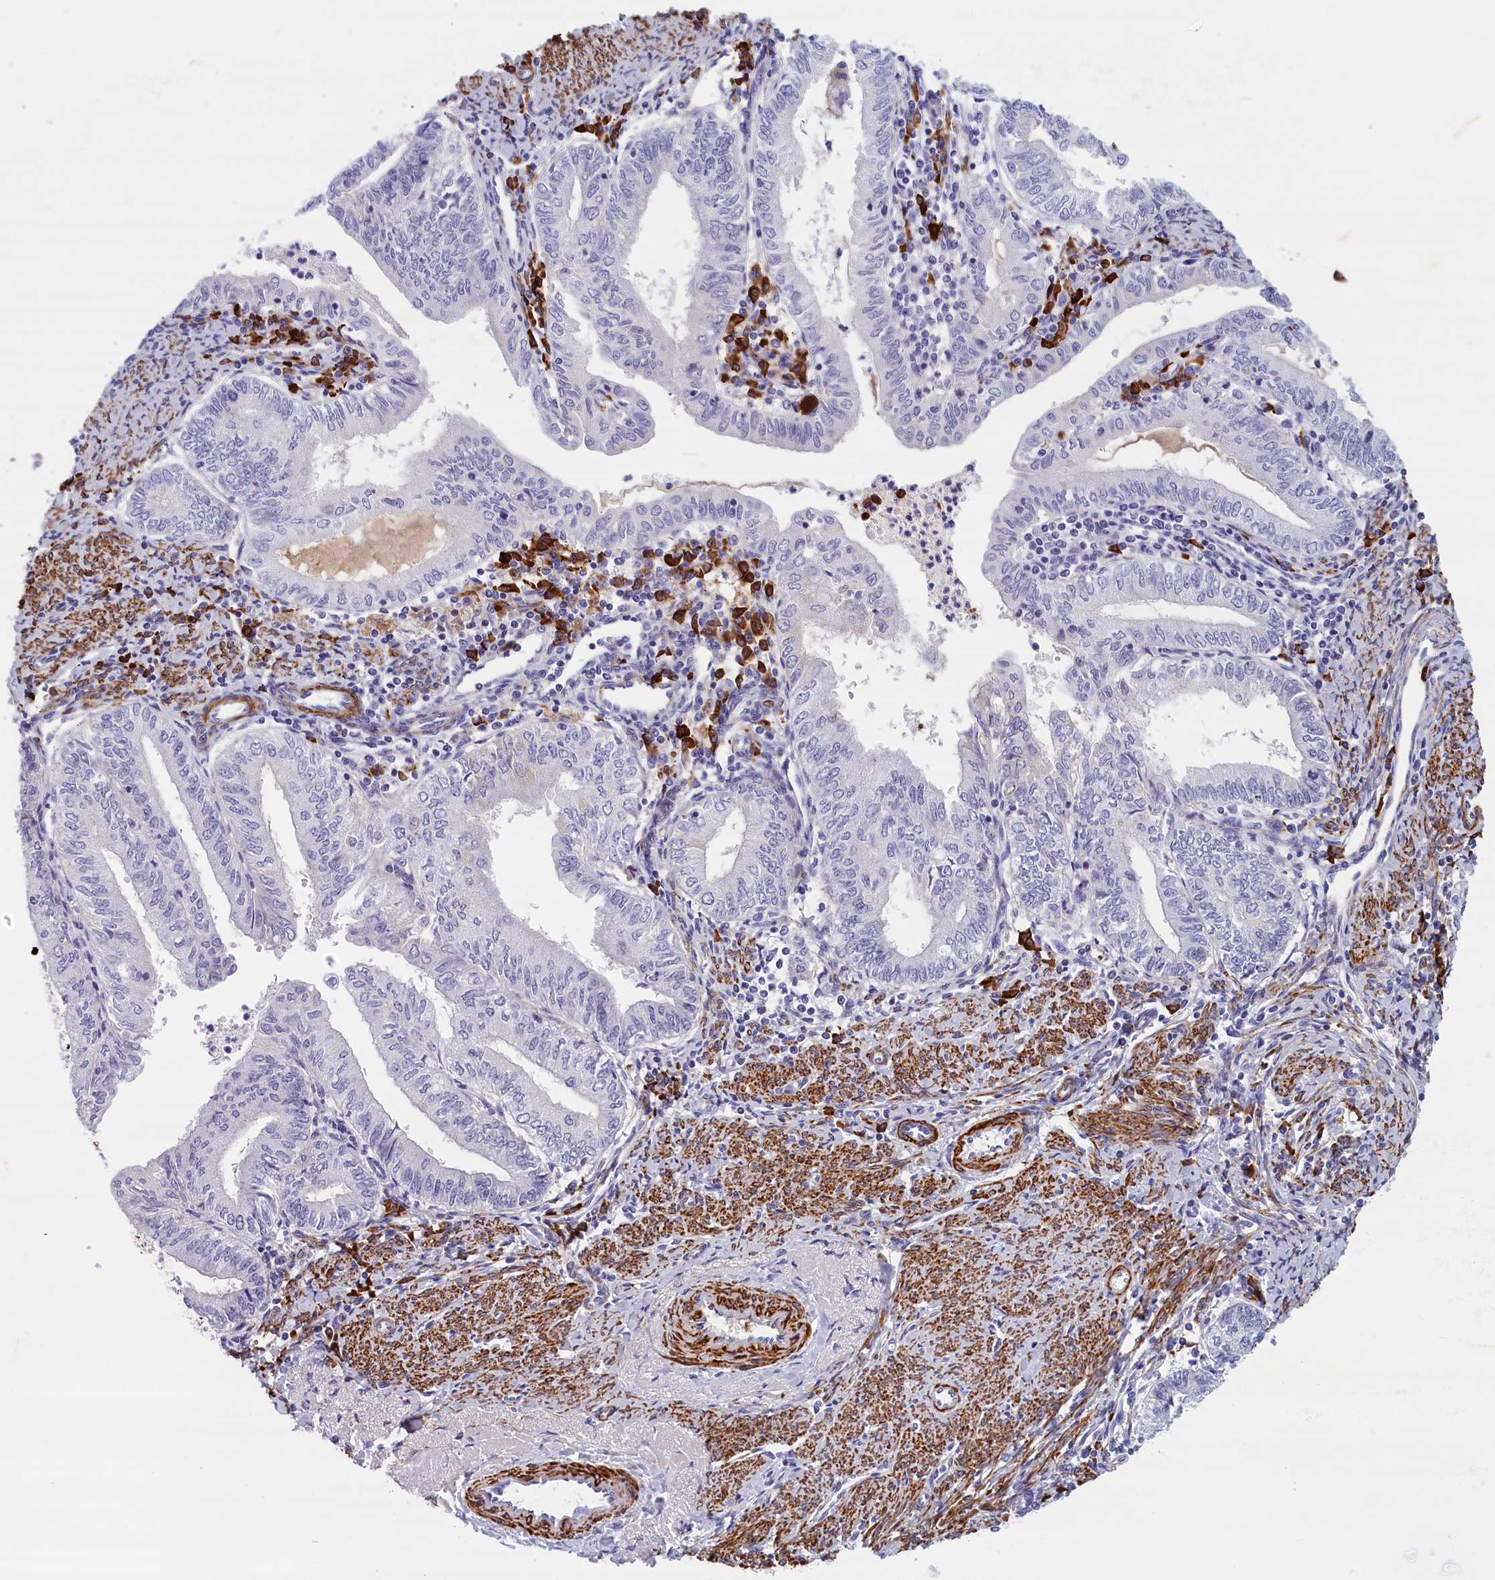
{"staining": {"intensity": "negative", "quantity": "none", "location": "none"}, "tissue": "endometrial cancer", "cell_type": "Tumor cells", "image_type": "cancer", "snomed": [{"axis": "morphology", "description": "Adenocarcinoma, NOS"}, {"axis": "topography", "description": "Endometrium"}], "caption": "Endometrial adenocarcinoma was stained to show a protein in brown. There is no significant positivity in tumor cells.", "gene": "BCL2L13", "patient": {"sex": "female", "age": 66}}